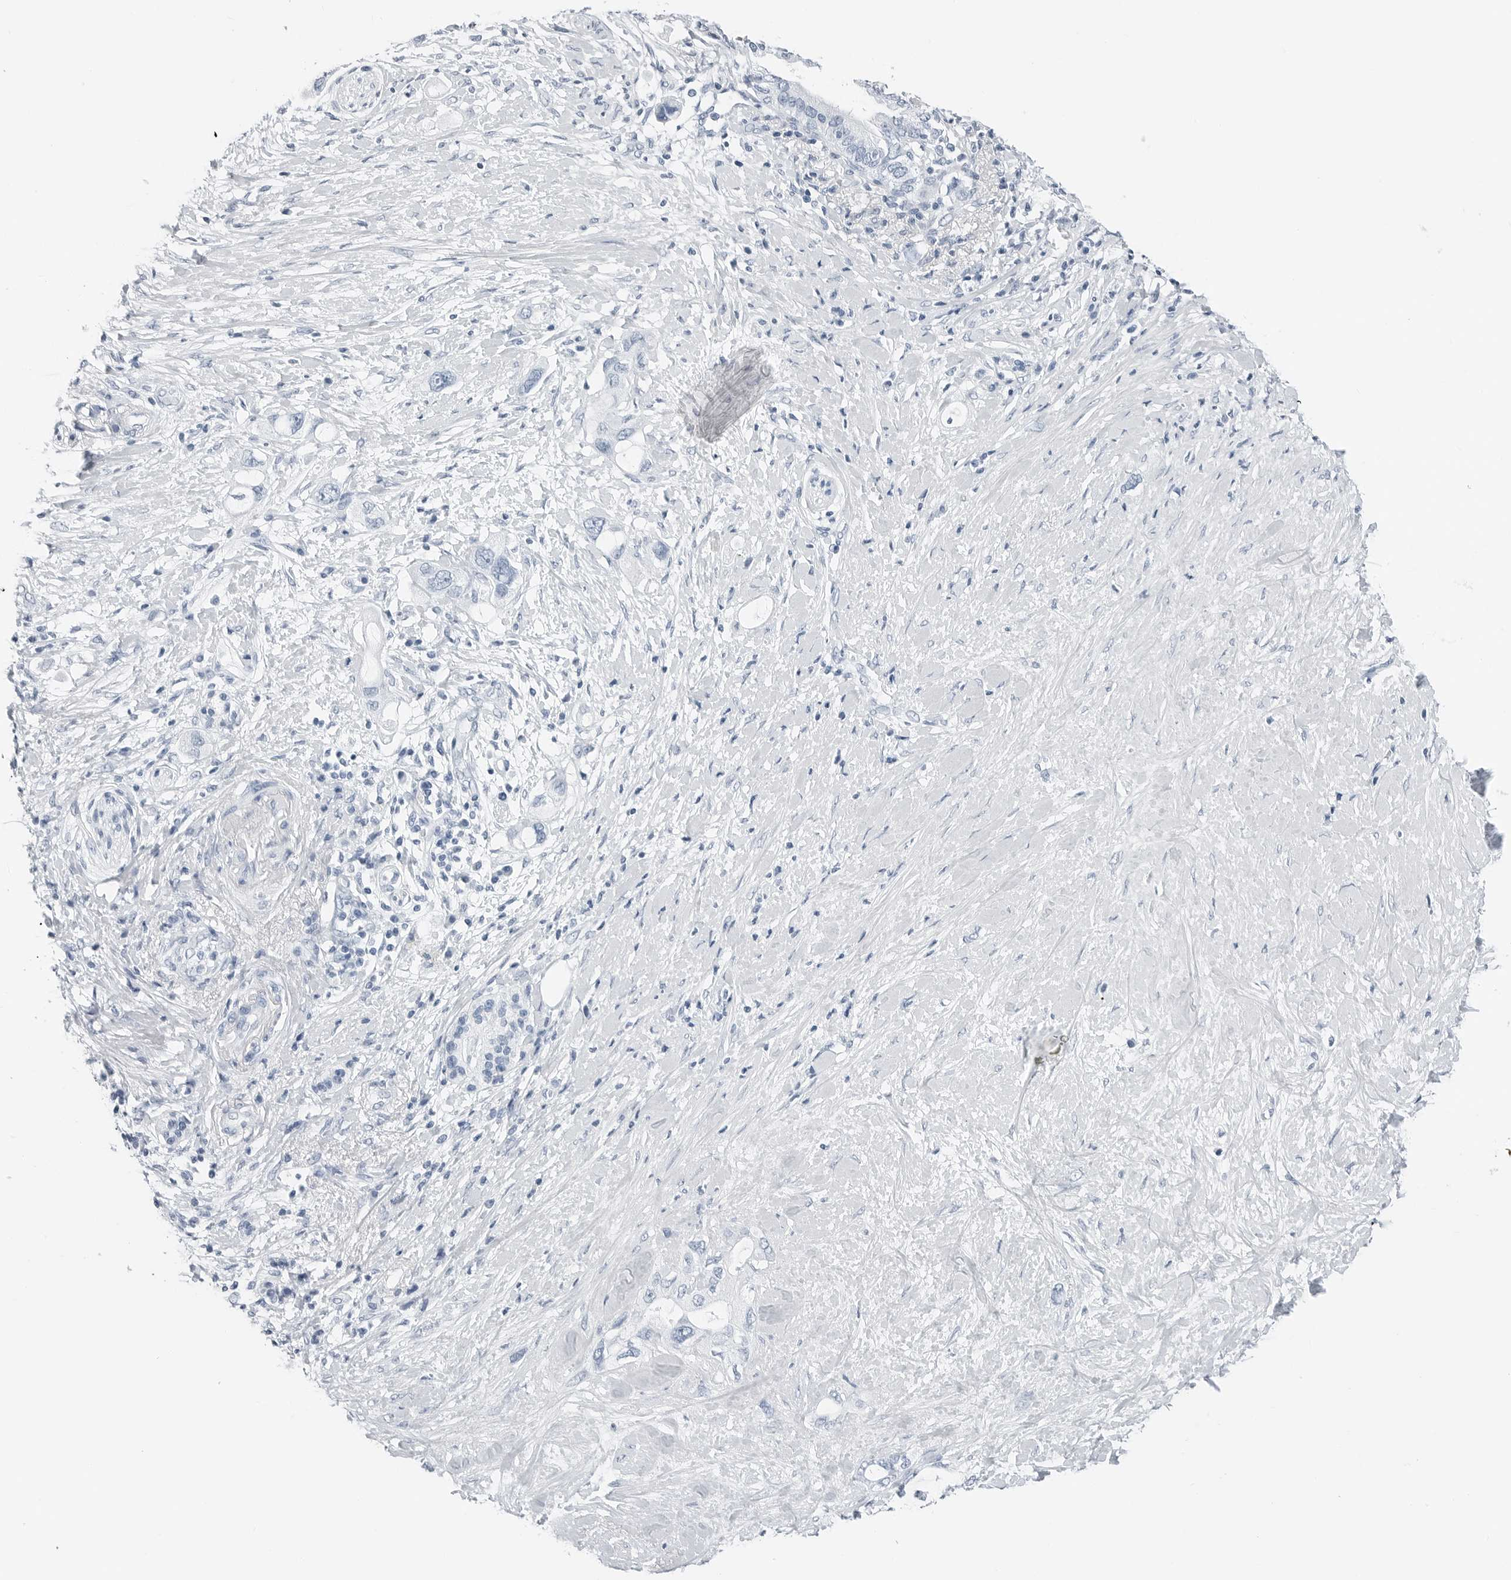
{"staining": {"intensity": "negative", "quantity": "none", "location": "none"}, "tissue": "pancreatic cancer", "cell_type": "Tumor cells", "image_type": "cancer", "snomed": [{"axis": "morphology", "description": "Adenocarcinoma, NOS"}, {"axis": "topography", "description": "Pancreas"}], "caption": "Pancreatic cancer (adenocarcinoma) stained for a protein using immunohistochemistry (IHC) exhibits no positivity tumor cells.", "gene": "SLPI", "patient": {"sex": "female", "age": 56}}